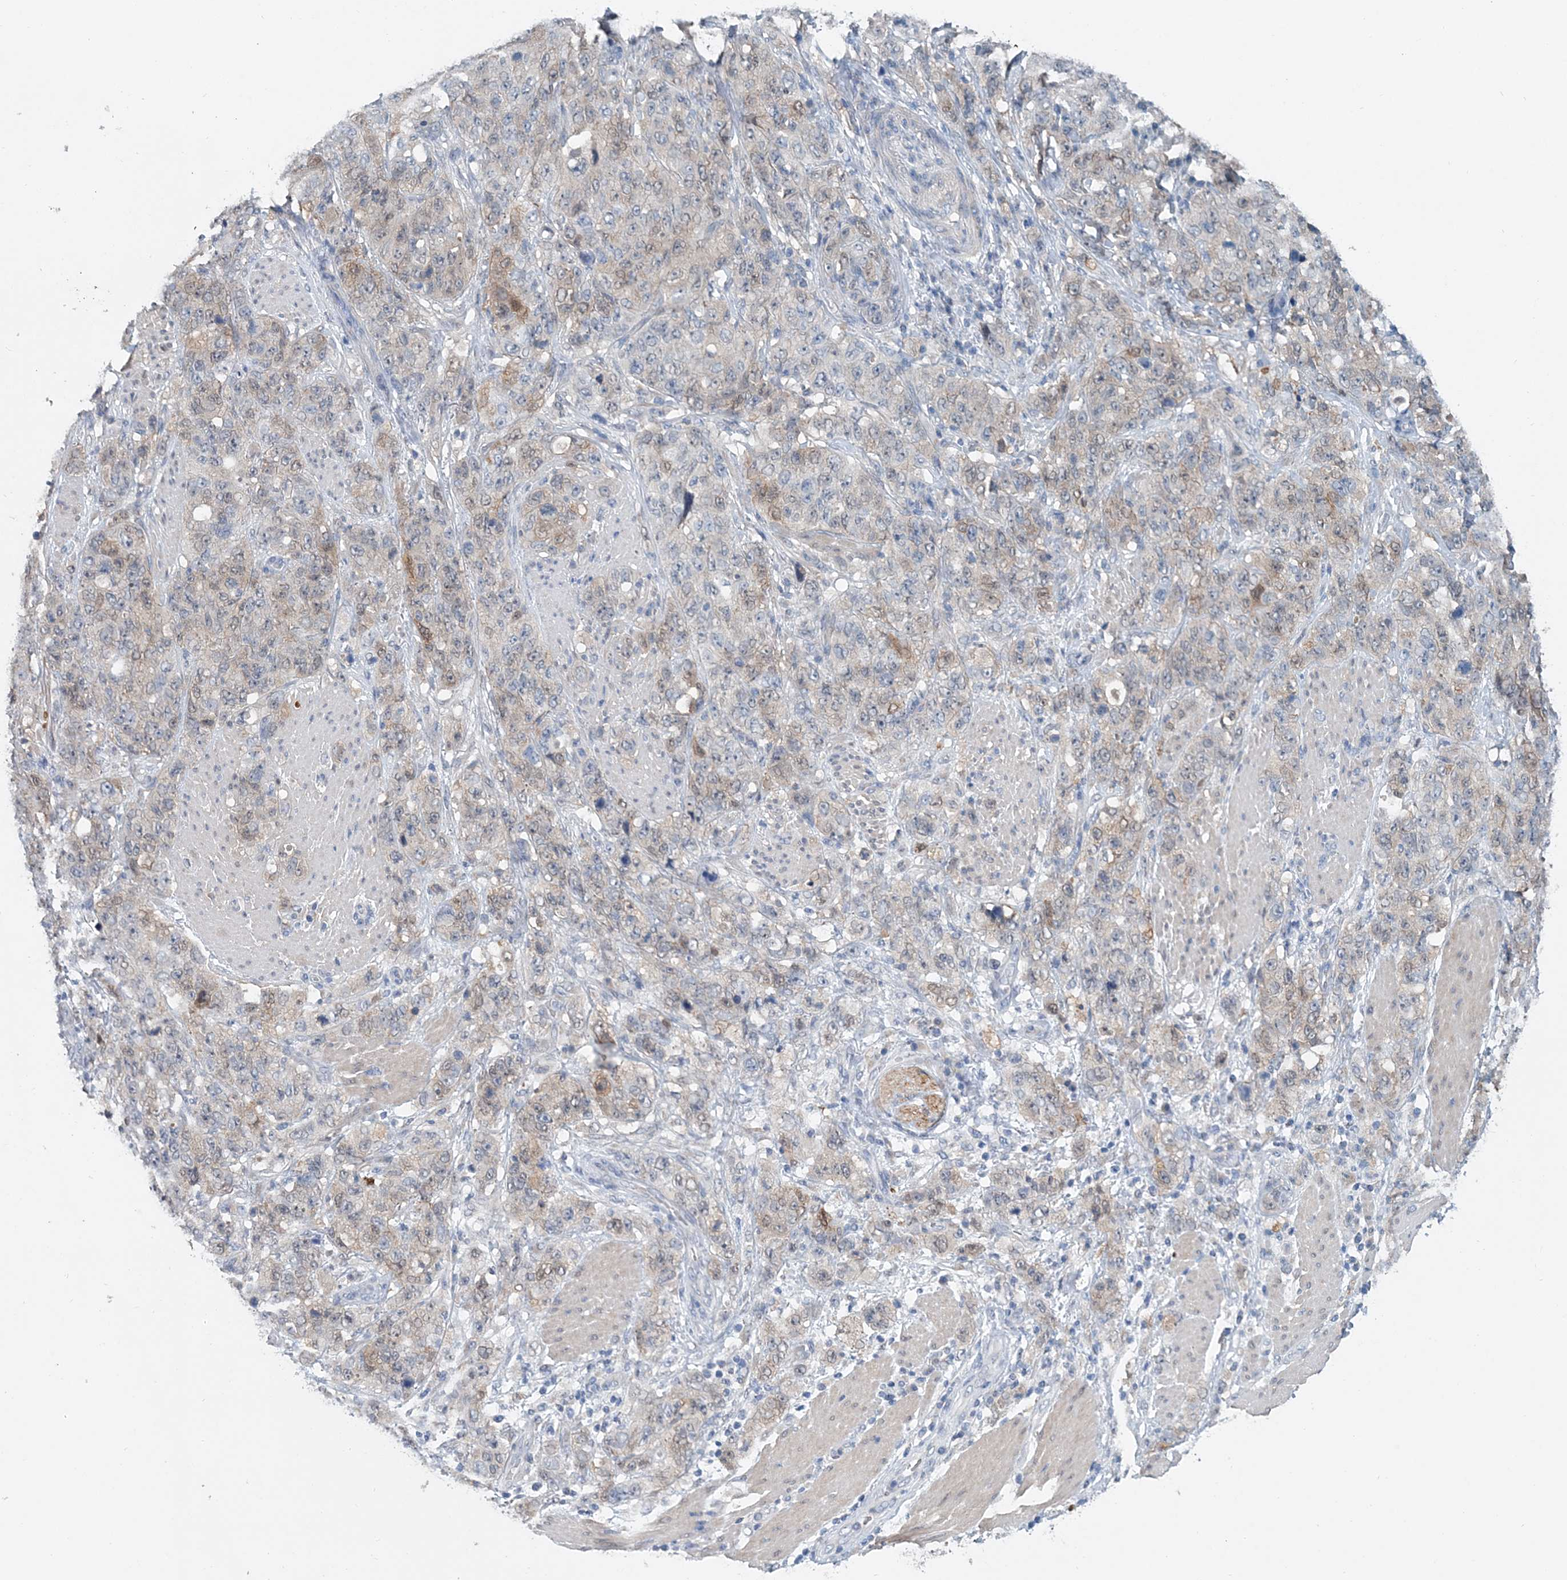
{"staining": {"intensity": "weak", "quantity": "<25%", "location": "cytoplasmic/membranous"}, "tissue": "stomach cancer", "cell_type": "Tumor cells", "image_type": "cancer", "snomed": [{"axis": "morphology", "description": "Adenocarcinoma, NOS"}, {"axis": "topography", "description": "Stomach"}], "caption": "Stomach adenocarcinoma was stained to show a protein in brown. There is no significant staining in tumor cells. The staining was performed using DAB to visualize the protein expression in brown, while the nuclei were stained in blue with hematoxylin (Magnification: 20x).", "gene": "PFN2", "patient": {"sex": "male", "age": 48}}